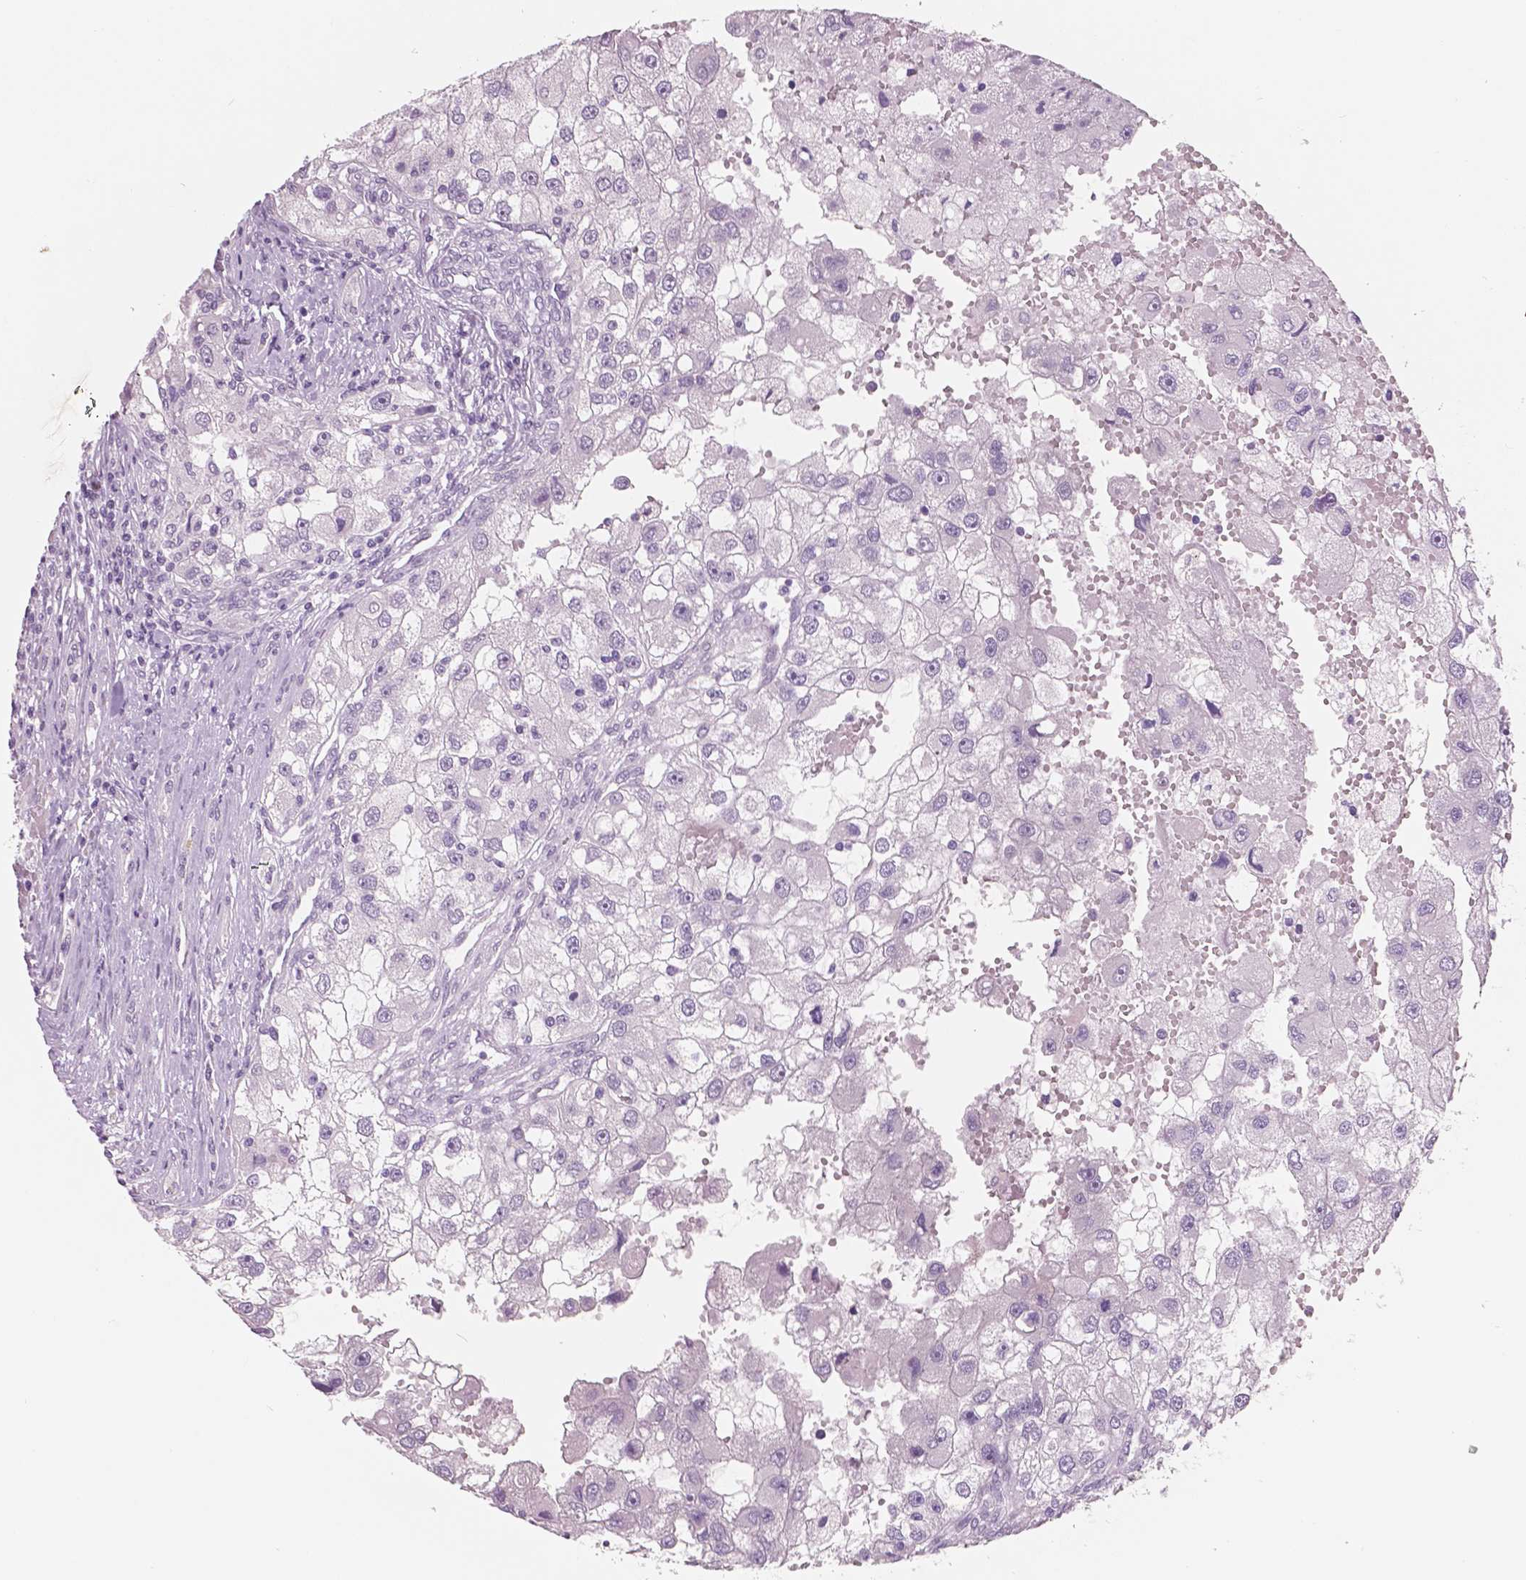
{"staining": {"intensity": "negative", "quantity": "none", "location": "none"}, "tissue": "renal cancer", "cell_type": "Tumor cells", "image_type": "cancer", "snomed": [{"axis": "morphology", "description": "Adenocarcinoma, NOS"}, {"axis": "topography", "description": "Kidney"}], "caption": "Protein analysis of renal cancer shows no significant expression in tumor cells.", "gene": "NECAB2", "patient": {"sex": "male", "age": 63}}